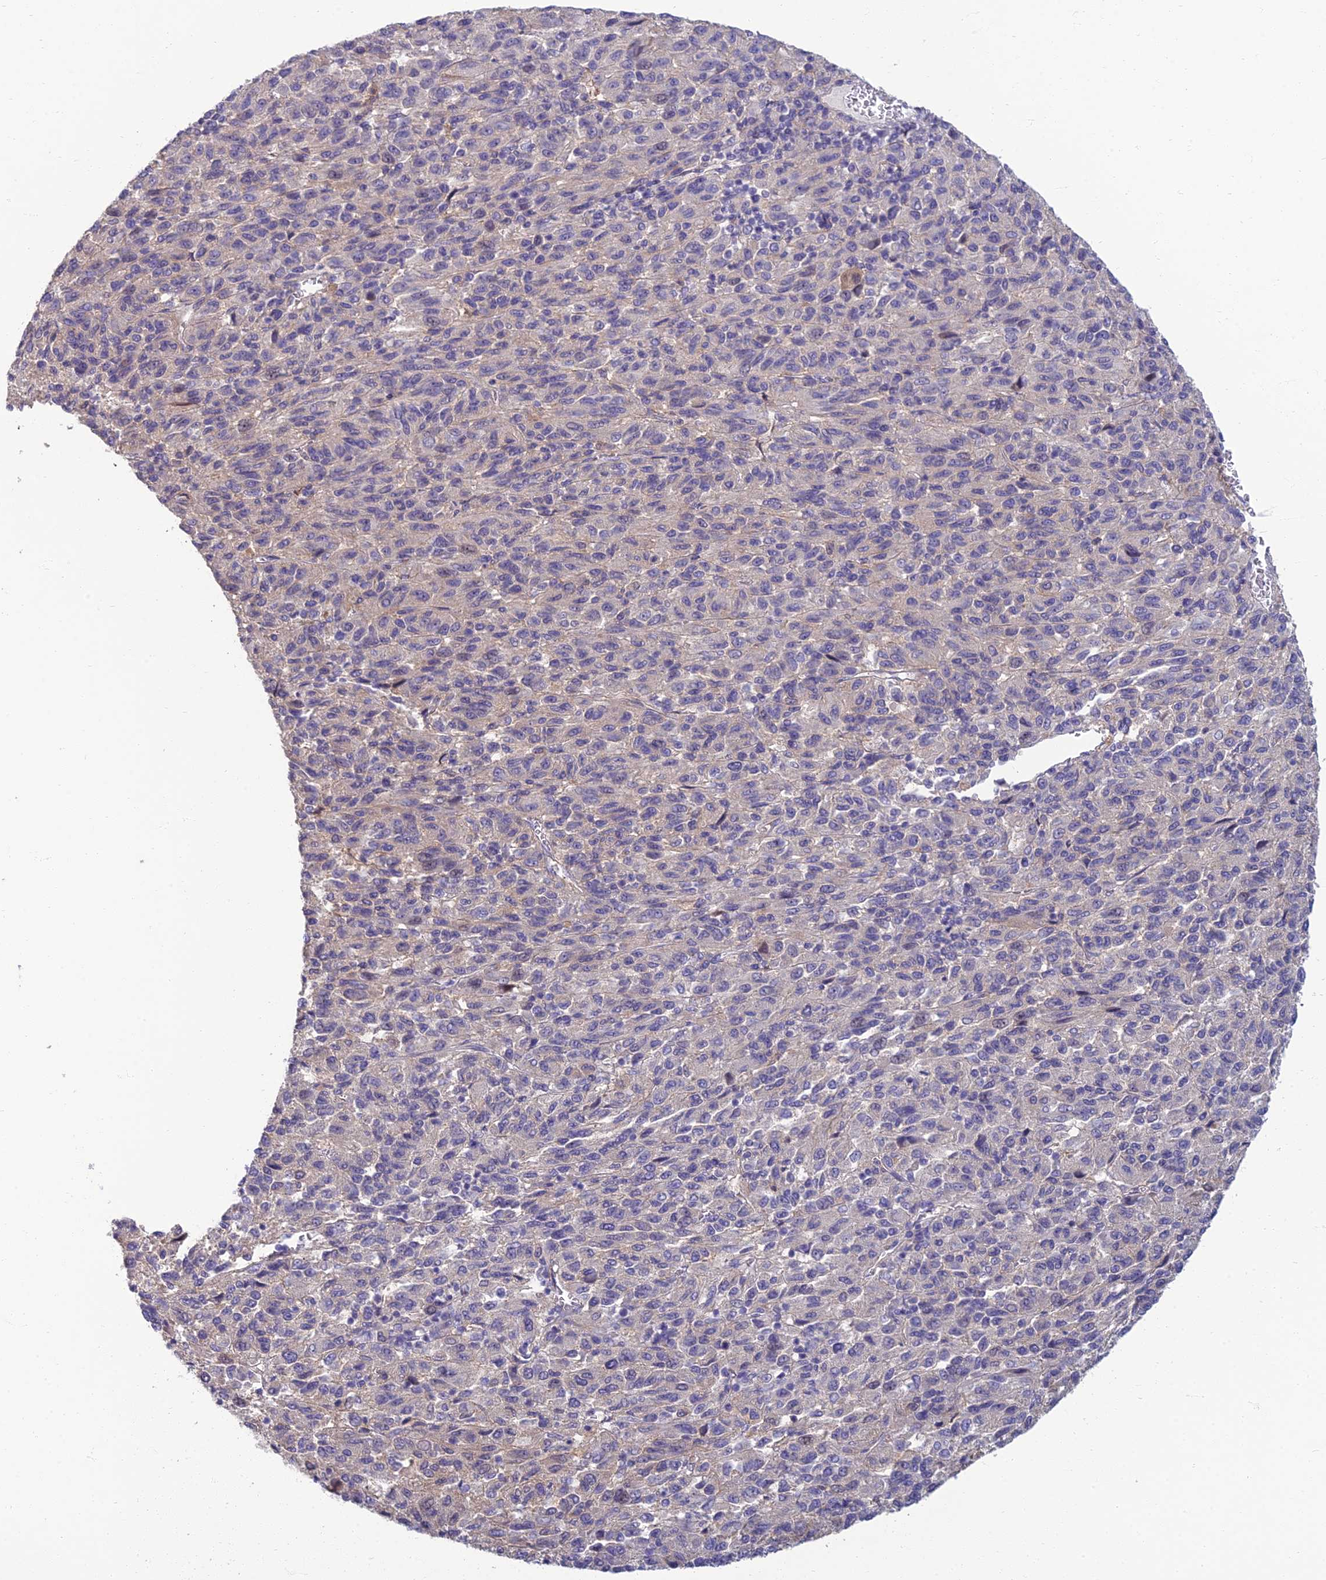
{"staining": {"intensity": "negative", "quantity": "none", "location": "none"}, "tissue": "melanoma", "cell_type": "Tumor cells", "image_type": "cancer", "snomed": [{"axis": "morphology", "description": "Malignant melanoma, Metastatic site"}, {"axis": "topography", "description": "Lung"}], "caption": "Protein analysis of malignant melanoma (metastatic site) exhibits no significant positivity in tumor cells.", "gene": "NEURL1", "patient": {"sex": "male", "age": 64}}